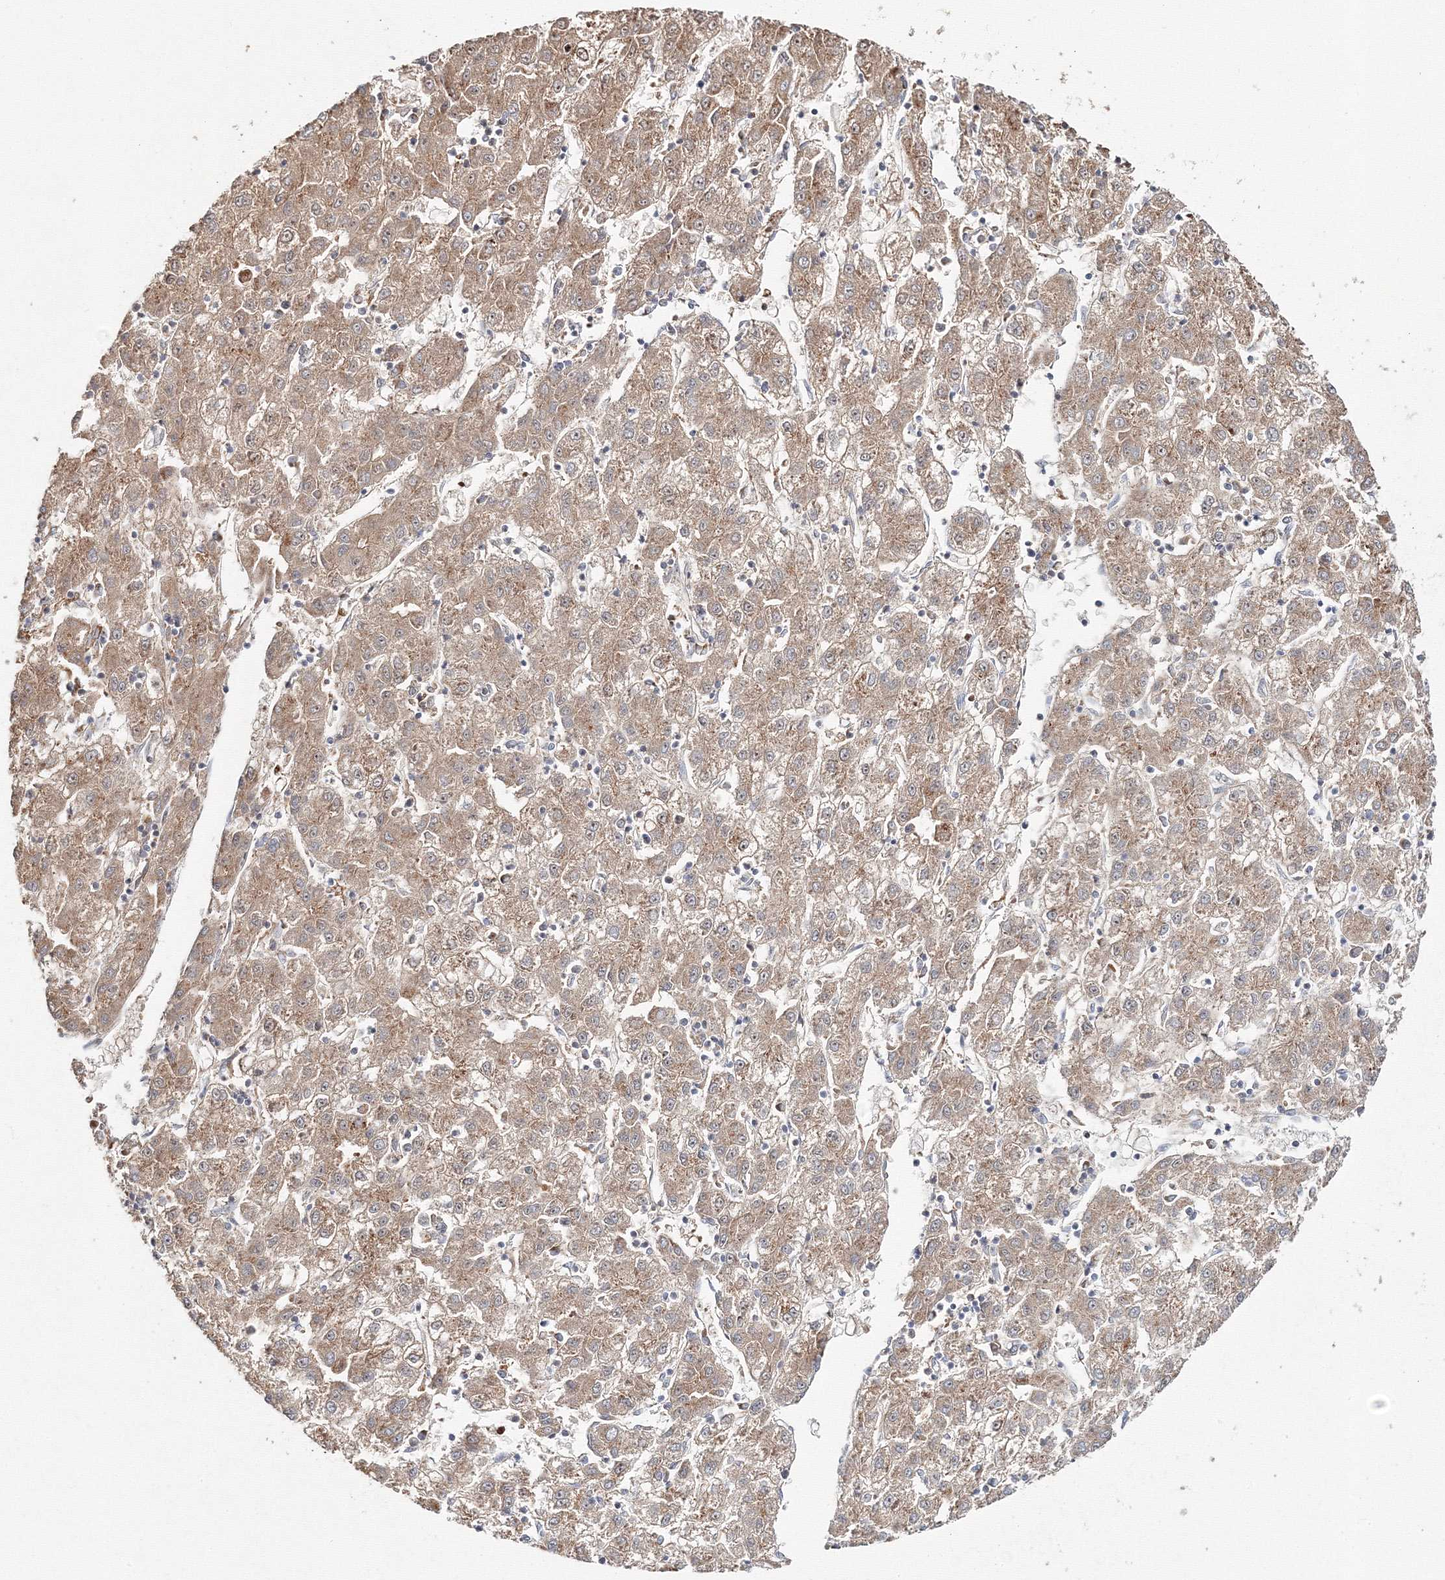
{"staining": {"intensity": "moderate", "quantity": ">75%", "location": "cytoplasmic/membranous"}, "tissue": "liver cancer", "cell_type": "Tumor cells", "image_type": "cancer", "snomed": [{"axis": "morphology", "description": "Carcinoma, Hepatocellular, NOS"}, {"axis": "topography", "description": "Liver"}], "caption": "Protein expression analysis of liver cancer demonstrates moderate cytoplasmic/membranous staining in about >75% of tumor cells. Using DAB (3,3'-diaminobenzidine) (brown) and hematoxylin (blue) stains, captured at high magnification using brightfield microscopy.", "gene": "DDO", "patient": {"sex": "male", "age": 72}}